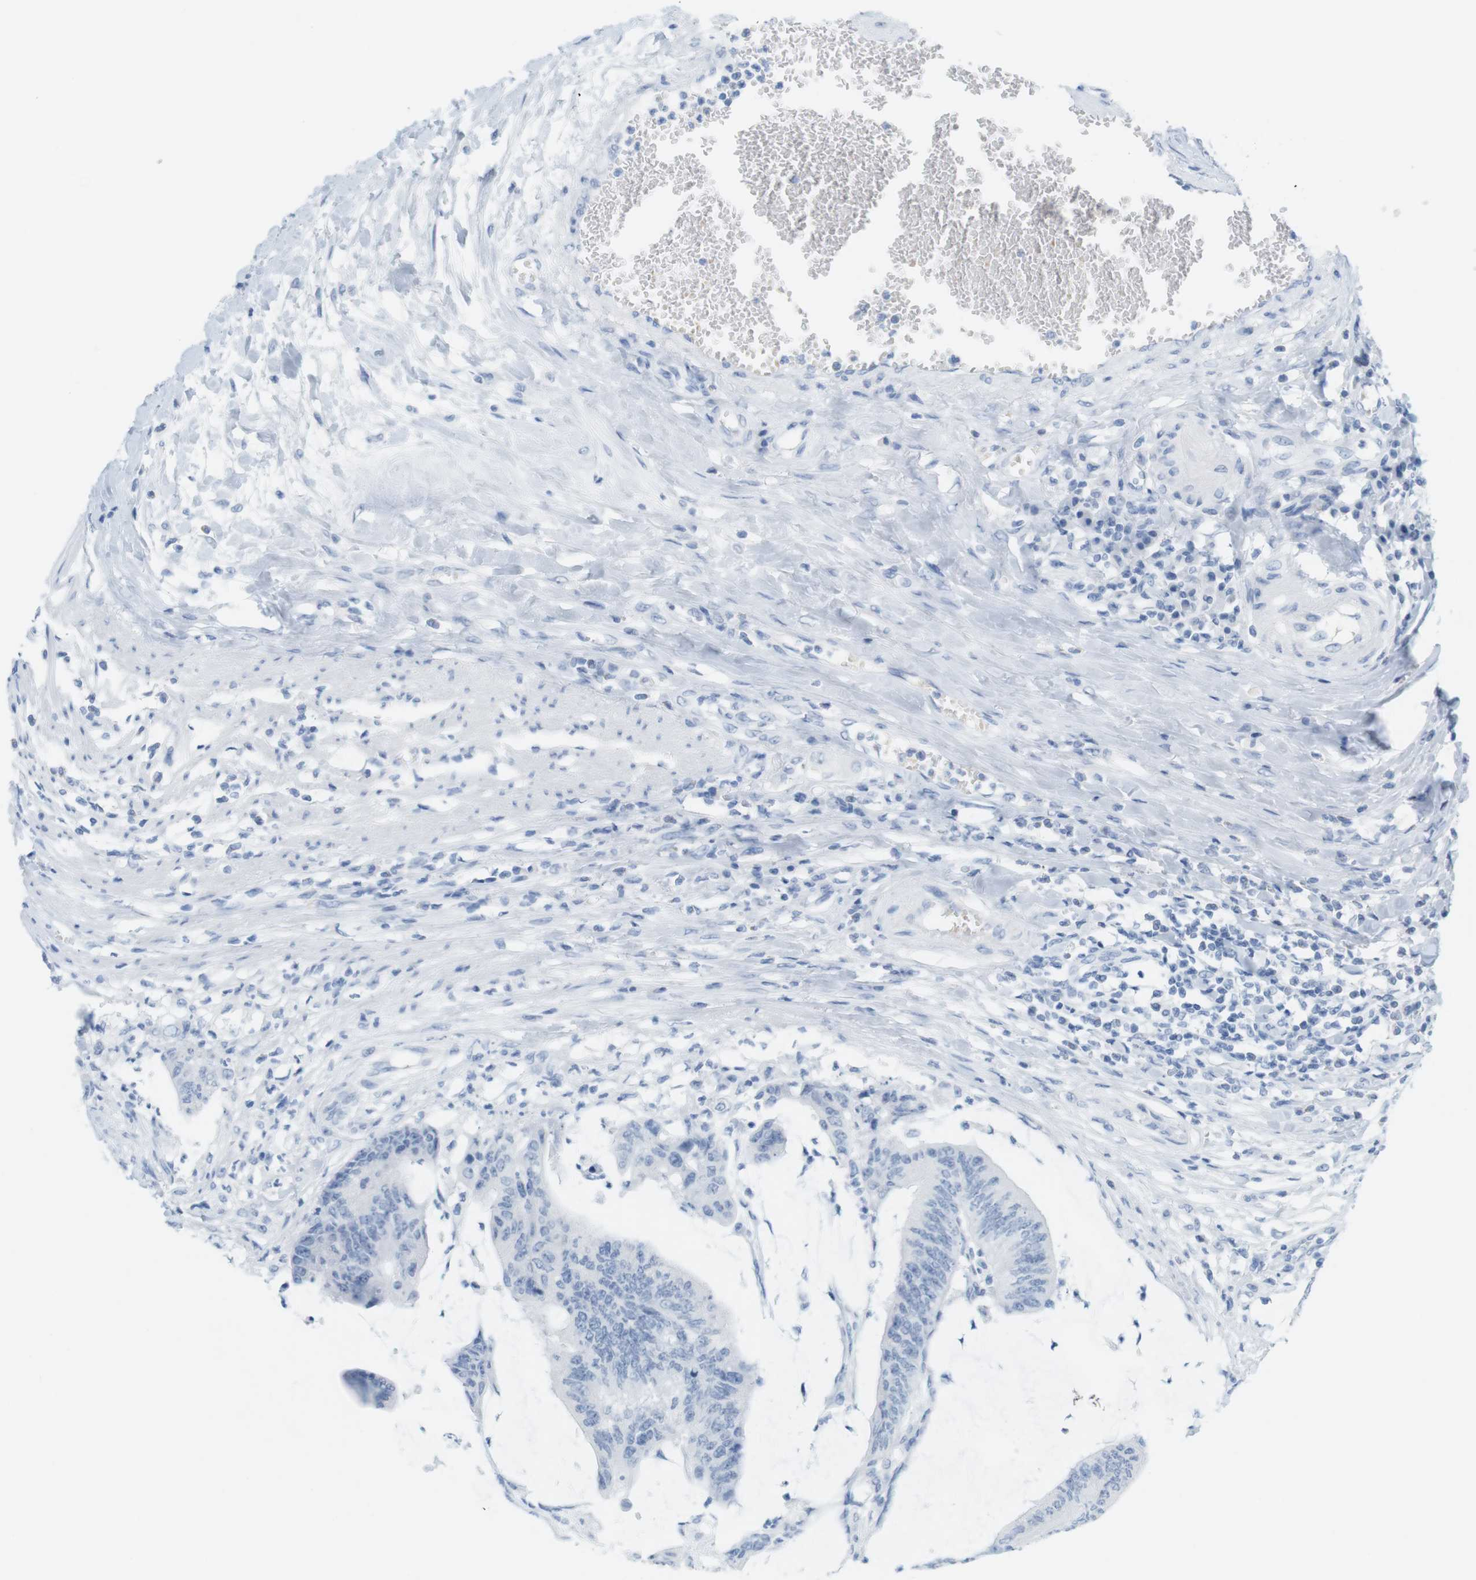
{"staining": {"intensity": "negative", "quantity": "none", "location": "none"}, "tissue": "colorectal cancer", "cell_type": "Tumor cells", "image_type": "cancer", "snomed": [{"axis": "morphology", "description": "Adenocarcinoma, NOS"}, {"axis": "topography", "description": "Rectum"}], "caption": "A high-resolution photomicrograph shows IHC staining of colorectal cancer, which displays no significant expression in tumor cells. The staining was performed using DAB to visualize the protein expression in brown, while the nuclei were stained in blue with hematoxylin (Magnification: 20x).", "gene": "TNNT2", "patient": {"sex": "female", "age": 66}}